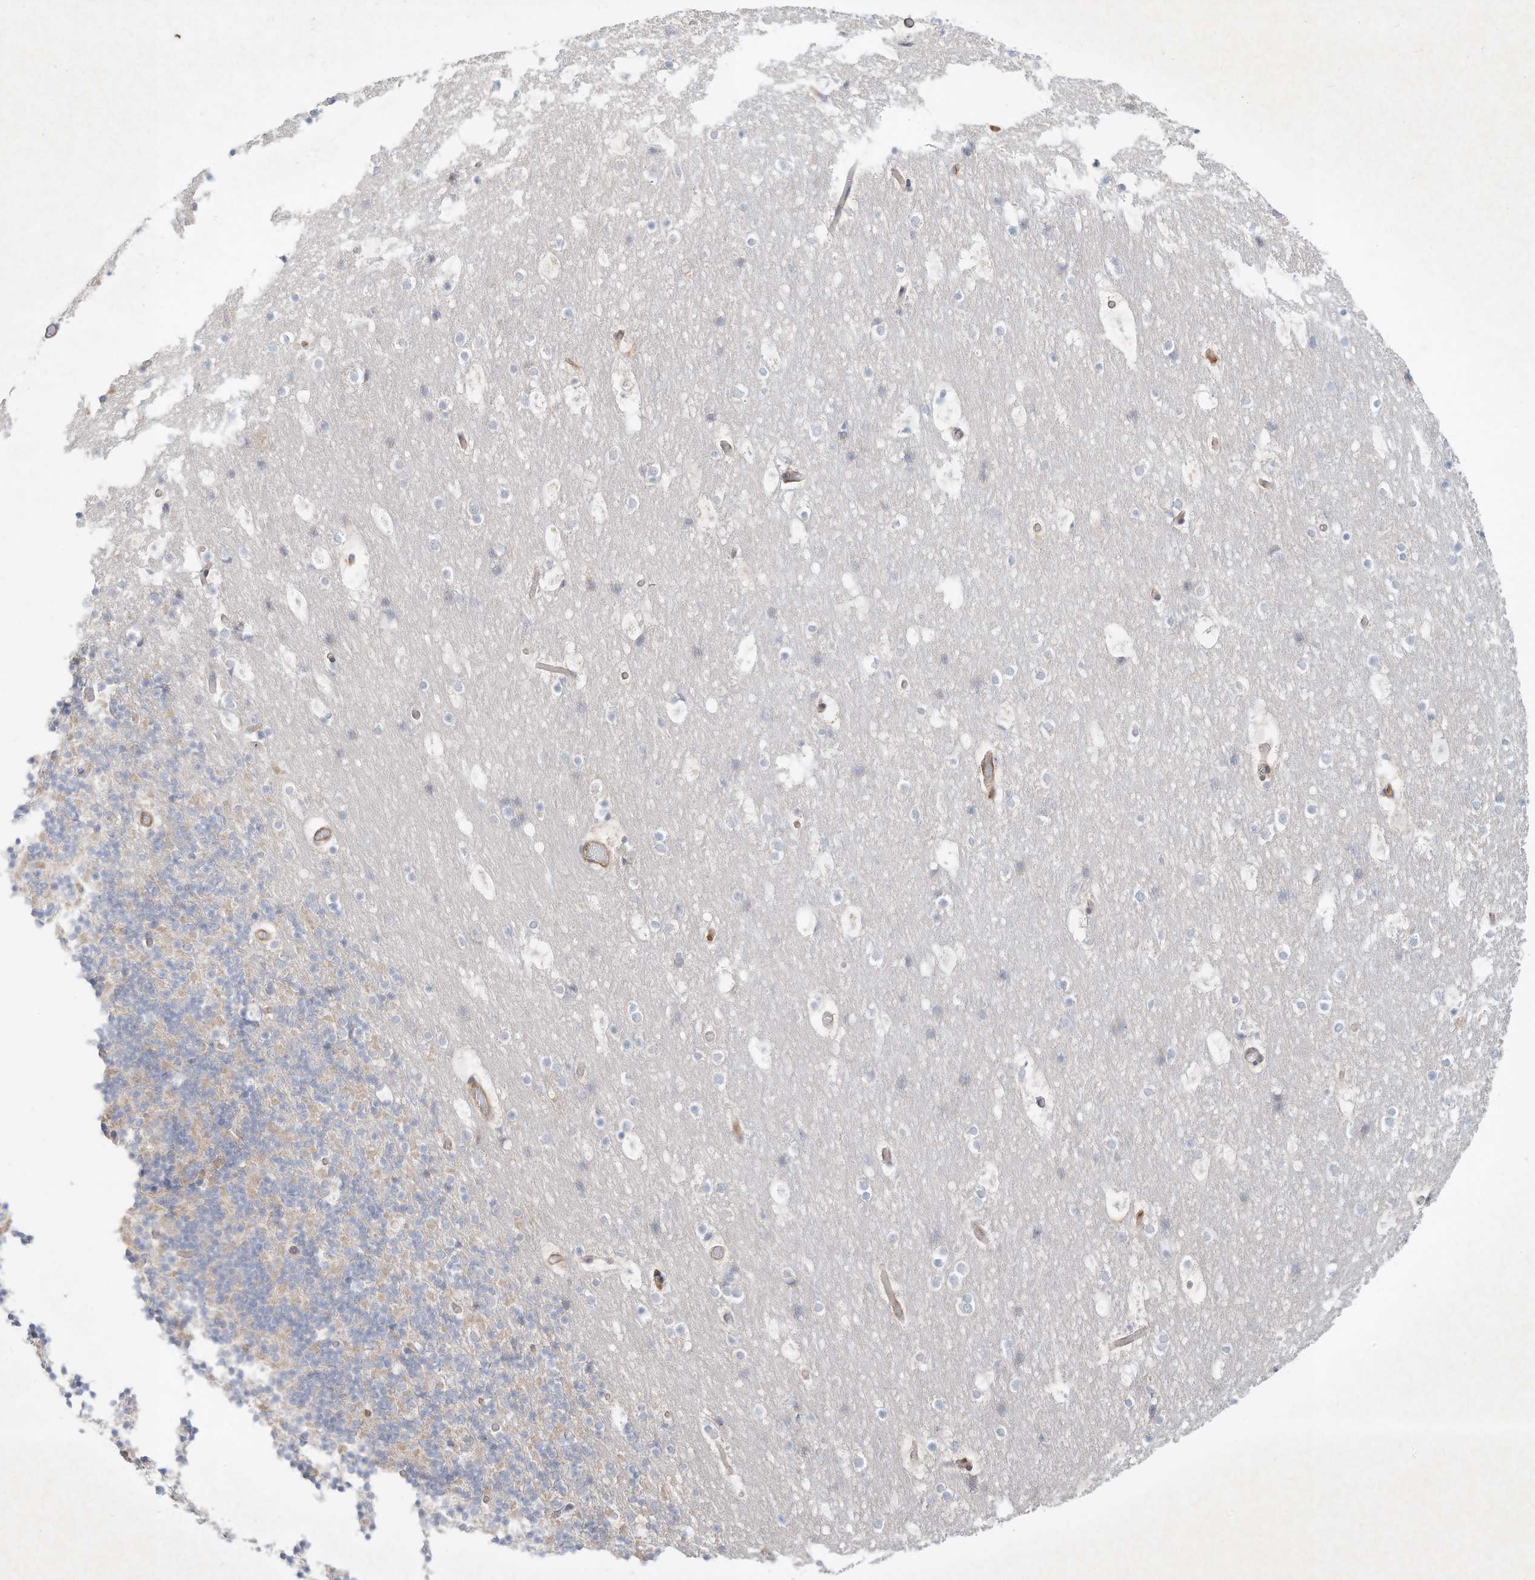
{"staining": {"intensity": "negative", "quantity": "none", "location": "none"}, "tissue": "cerebellum", "cell_type": "Cells in granular layer", "image_type": "normal", "snomed": [{"axis": "morphology", "description": "Normal tissue, NOS"}, {"axis": "topography", "description": "Cerebellum"}], "caption": "Human cerebellum stained for a protein using immunohistochemistry exhibits no positivity in cells in granular layer.", "gene": "HTR5A", "patient": {"sex": "male", "age": 57}}